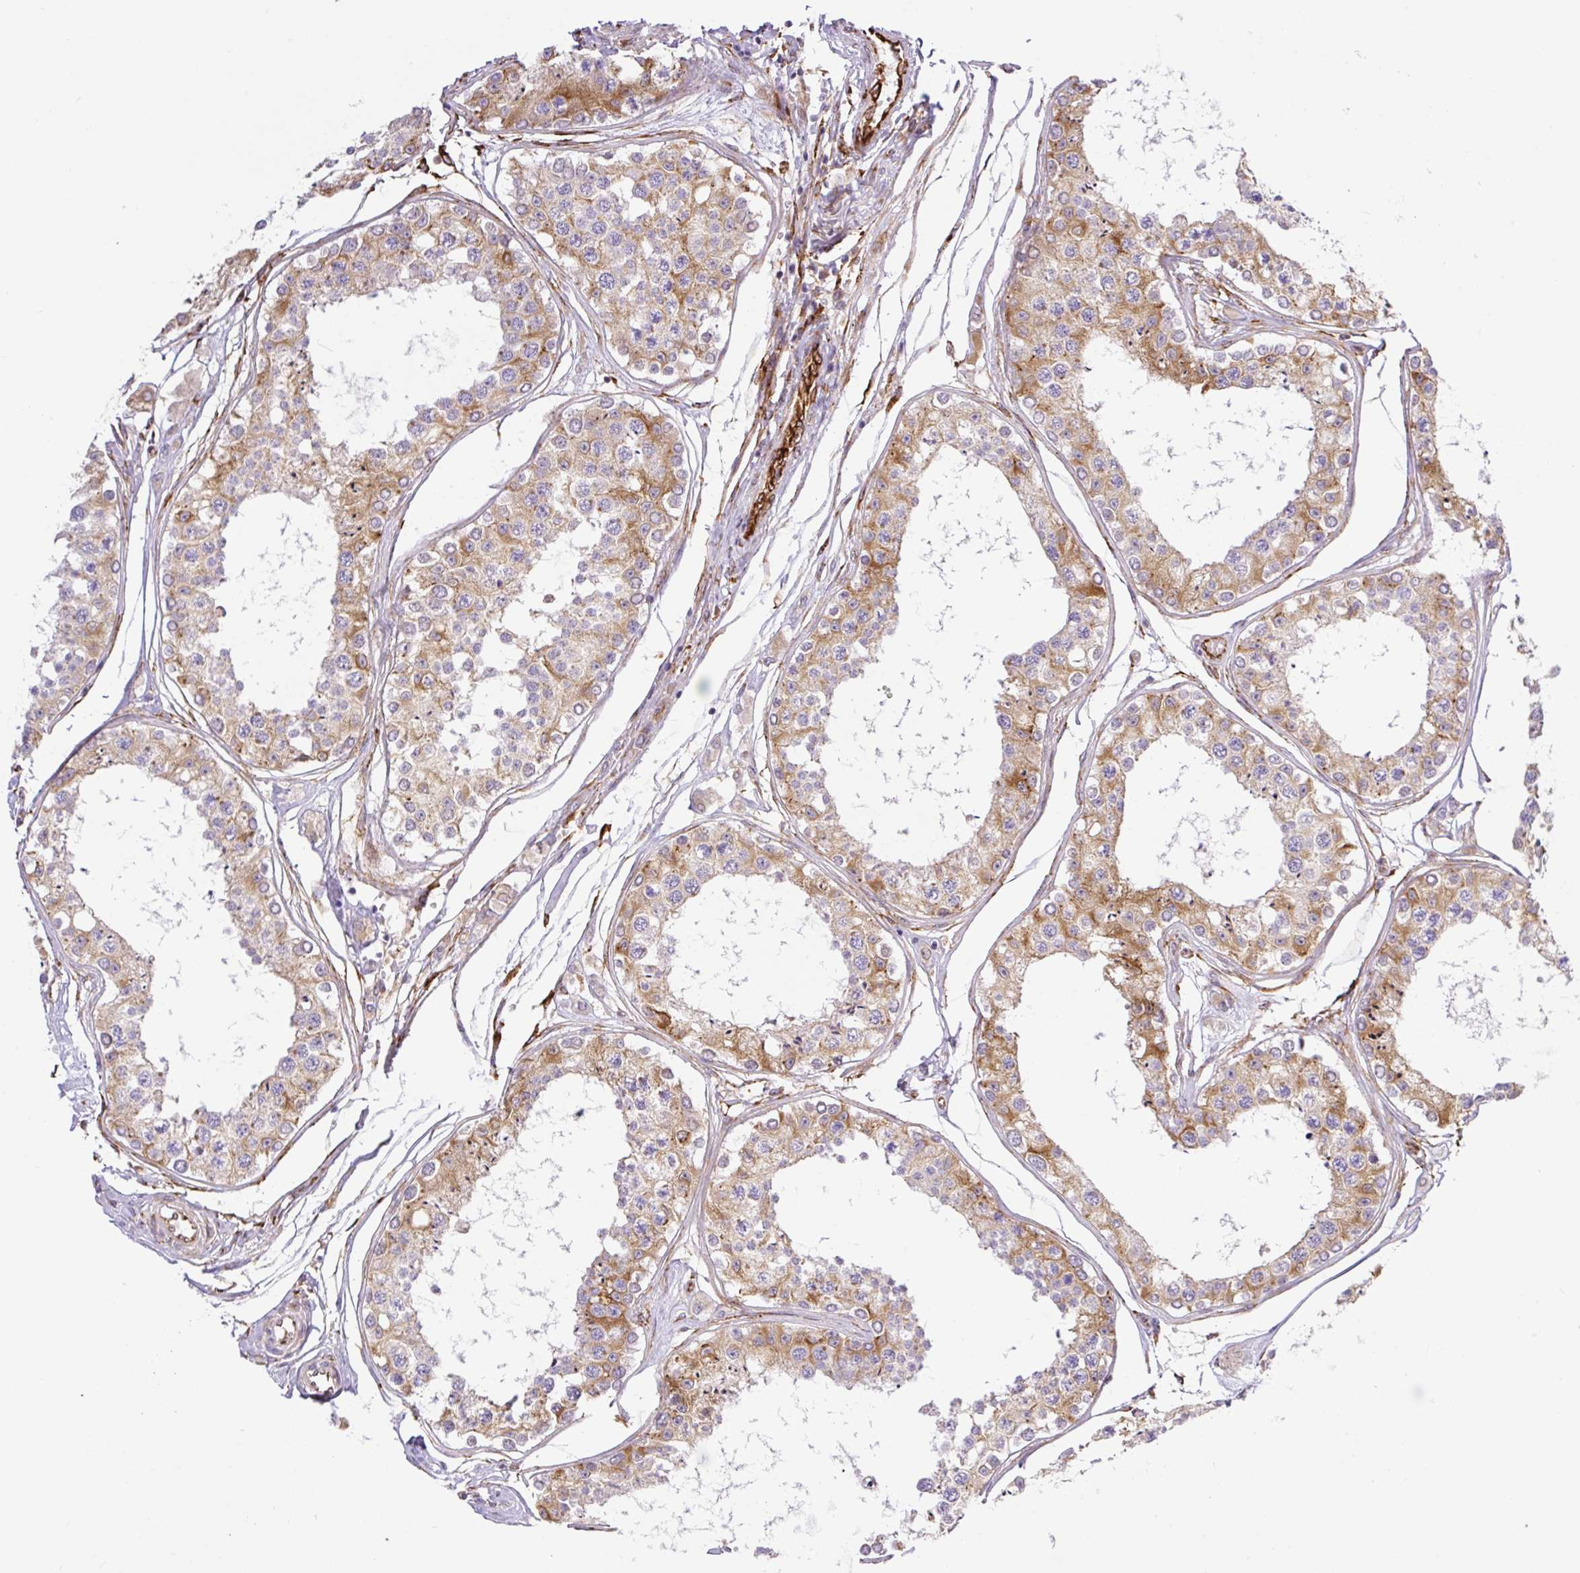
{"staining": {"intensity": "moderate", "quantity": "25%-75%", "location": "cytoplasmic/membranous"}, "tissue": "testis", "cell_type": "Cells in seminiferous ducts", "image_type": "normal", "snomed": [{"axis": "morphology", "description": "Normal tissue, NOS"}, {"axis": "topography", "description": "Testis"}], "caption": "This histopathology image reveals unremarkable testis stained with immunohistochemistry to label a protein in brown. The cytoplasmic/membranous of cells in seminiferous ducts show moderate positivity for the protein. Nuclei are counter-stained blue.", "gene": "RAB30", "patient": {"sex": "male", "age": 25}}